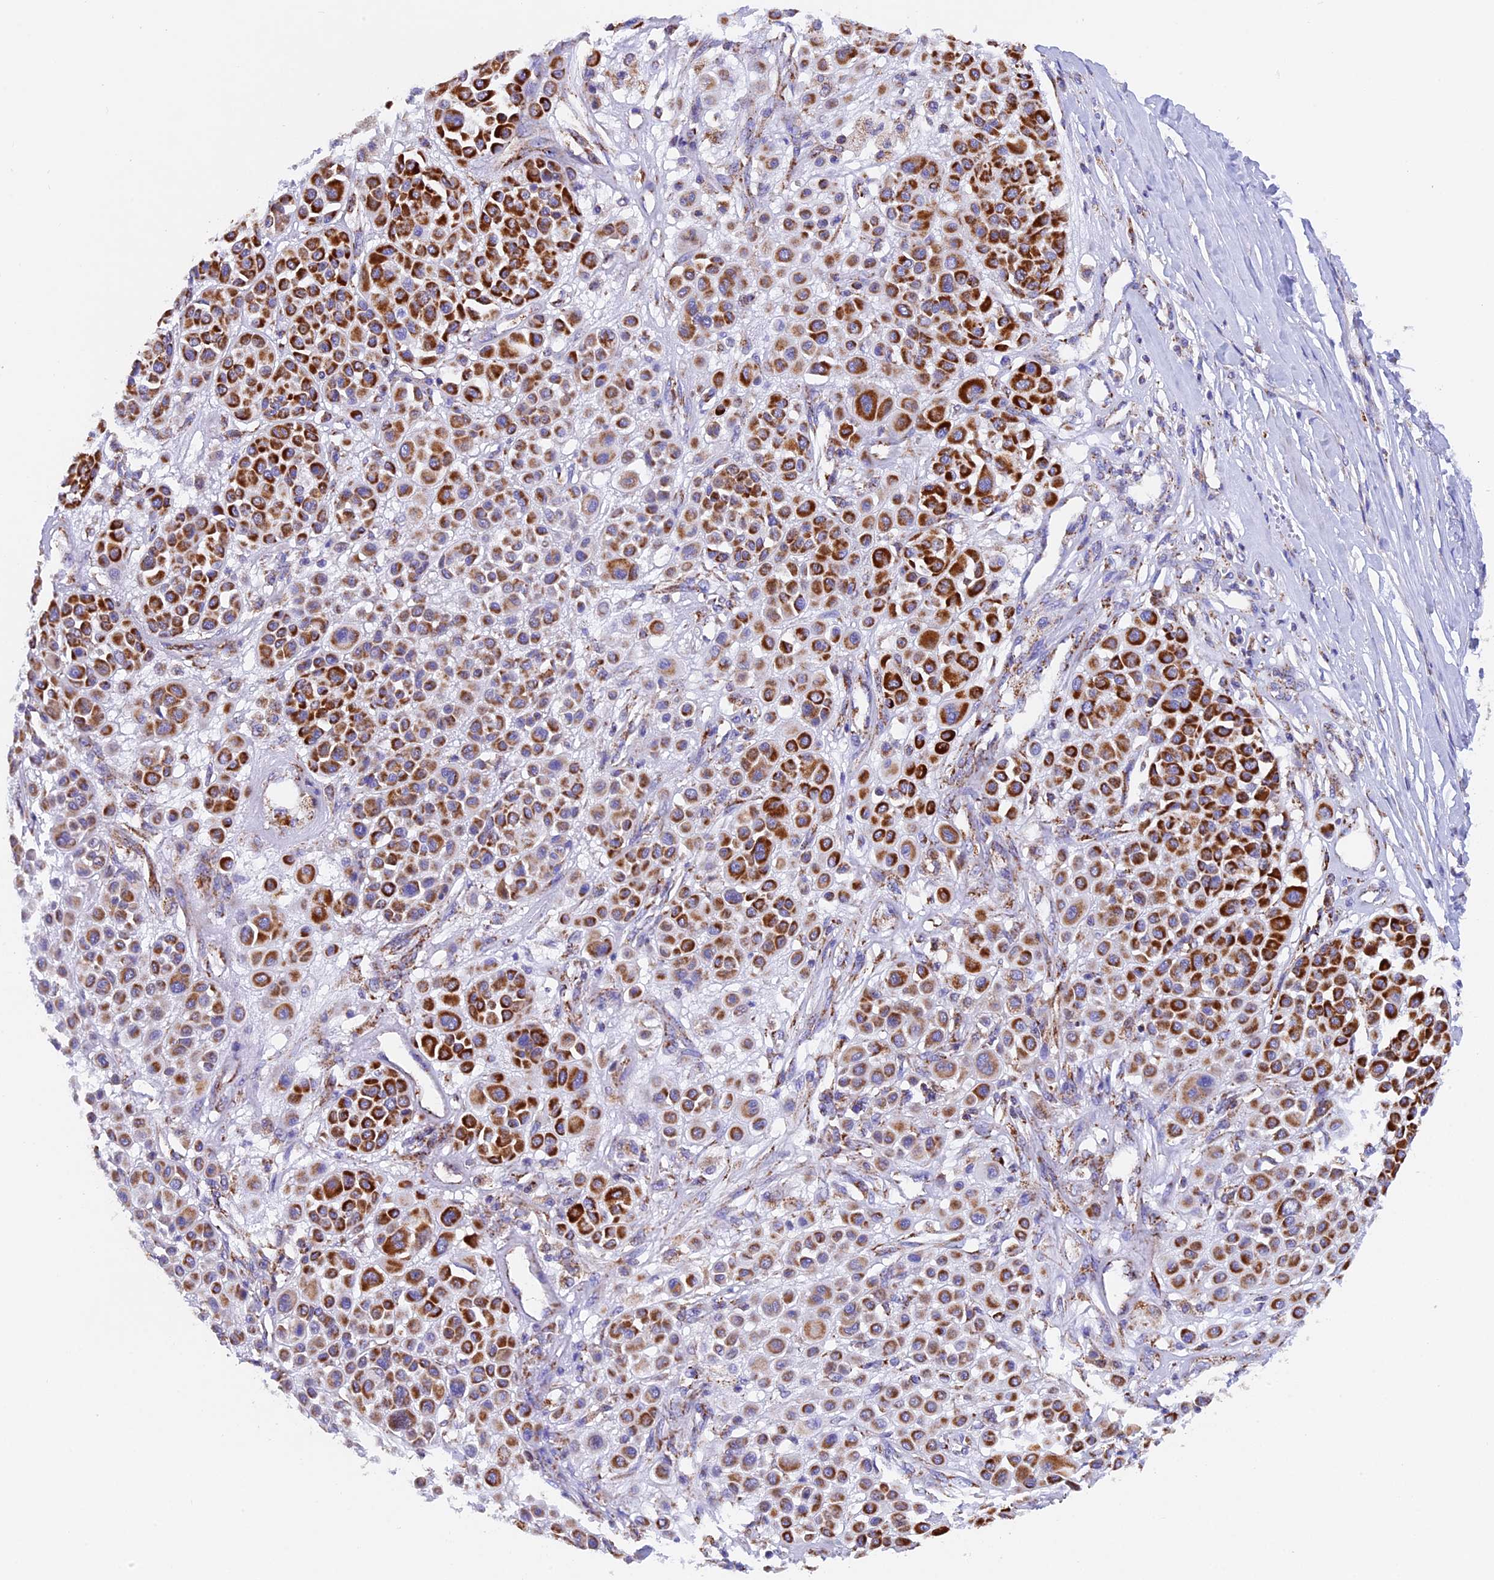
{"staining": {"intensity": "strong", "quantity": "25%-75%", "location": "cytoplasmic/membranous"}, "tissue": "melanoma", "cell_type": "Tumor cells", "image_type": "cancer", "snomed": [{"axis": "morphology", "description": "Malignant melanoma, Metastatic site"}, {"axis": "topography", "description": "Soft tissue"}], "caption": "The image exhibits staining of melanoma, revealing strong cytoplasmic/membranous protein expression (brown color) within tumor cells.", "gene": "SLC8B1", "patient": {"sex": "male", "age": 41}}